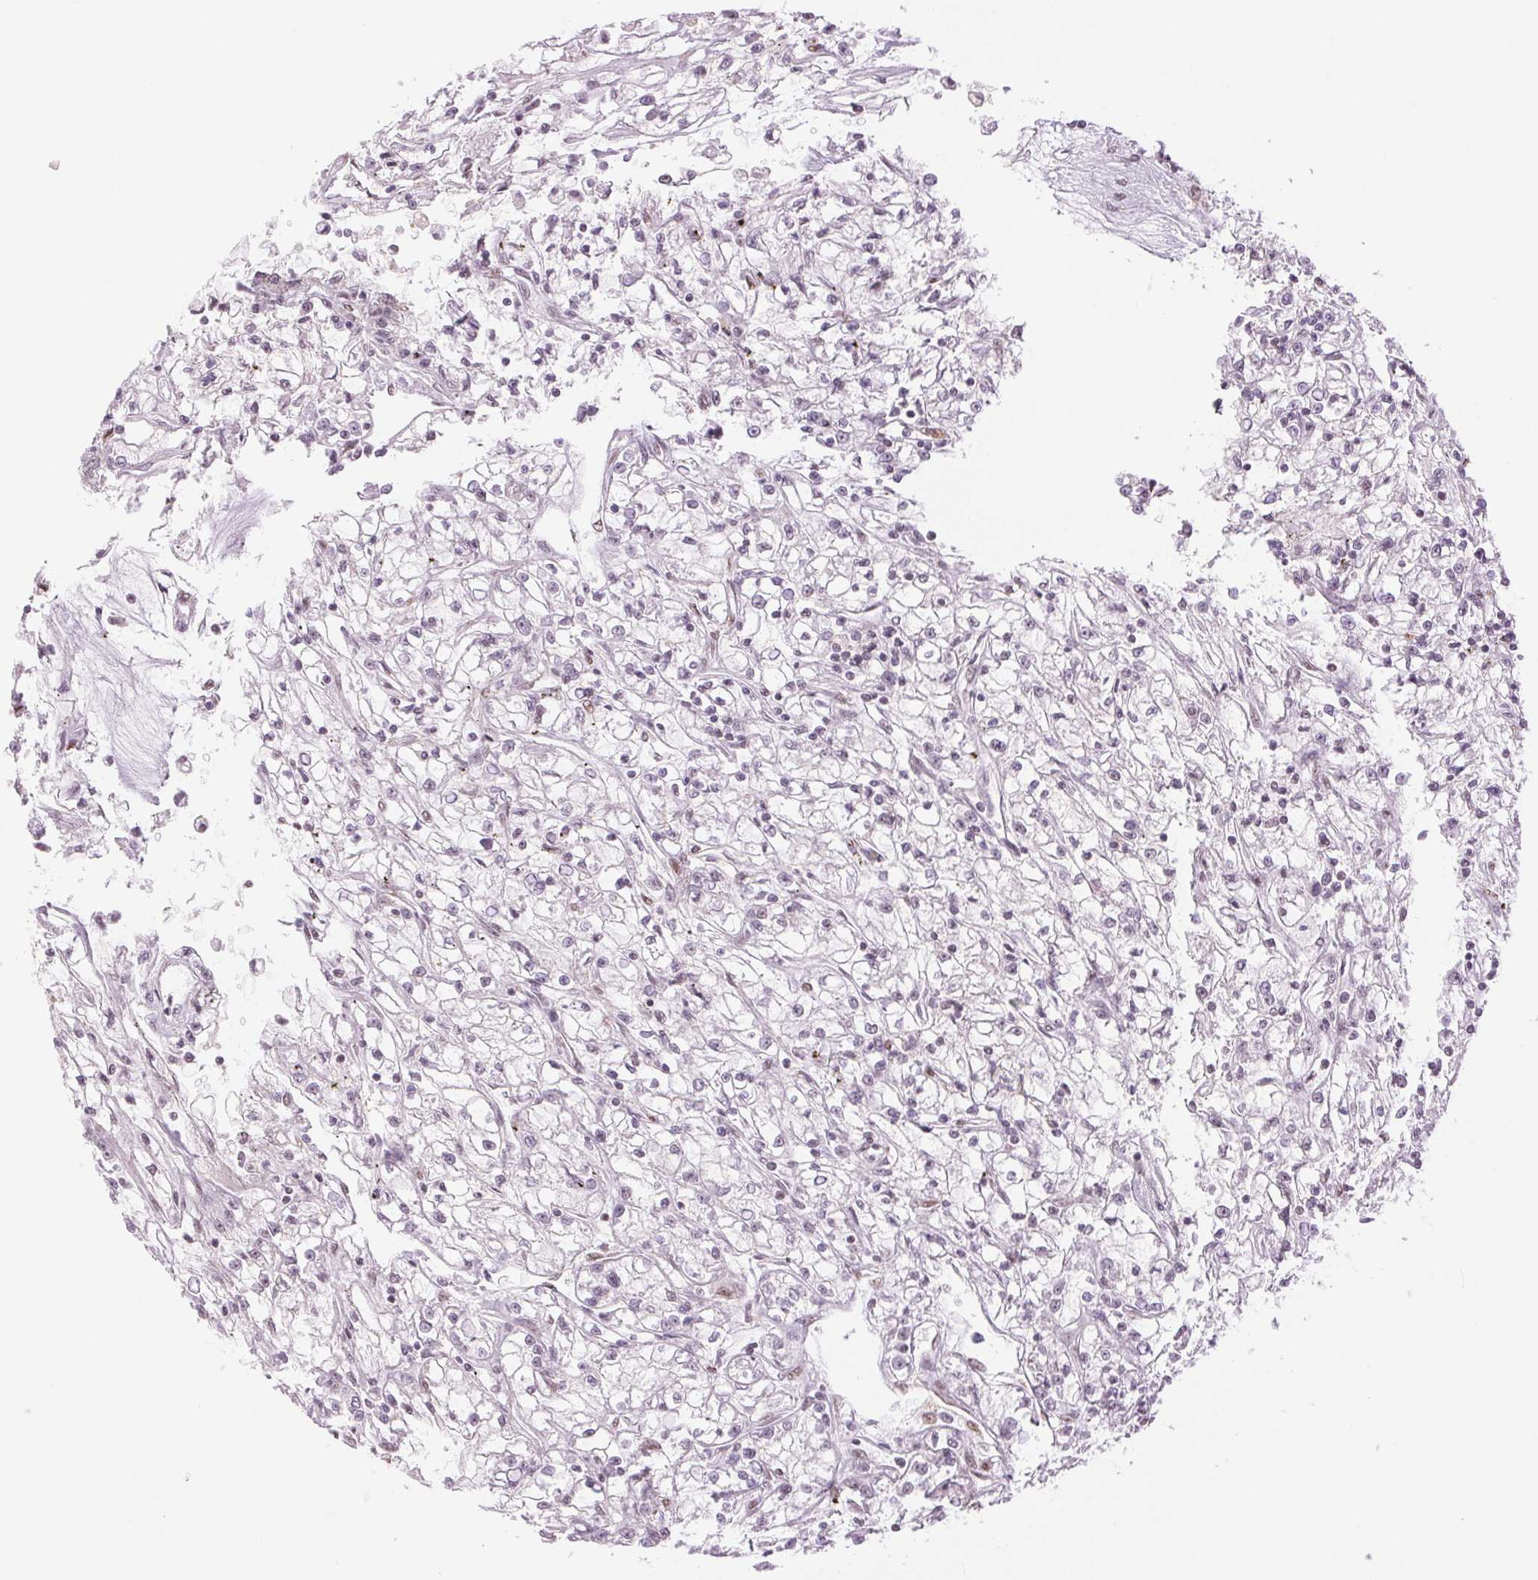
{"staining": {"intensity": "negative", "quantity": "none", "location": "none"}, "tissue": "renal cancer", "cell_type": "Tumor cells", "image_type": "cancer", "snomed": [{"axis": "morphology", "description": "Adenocarcinoma, NOS"}, {"axis": "topography", "description": "Kidney"}], "caption": "A histopathology image of human renal cancer is negative for staining in tumor cells.", "gene": "ZFR2", "patient": {"sex": "female", "age": 59}}